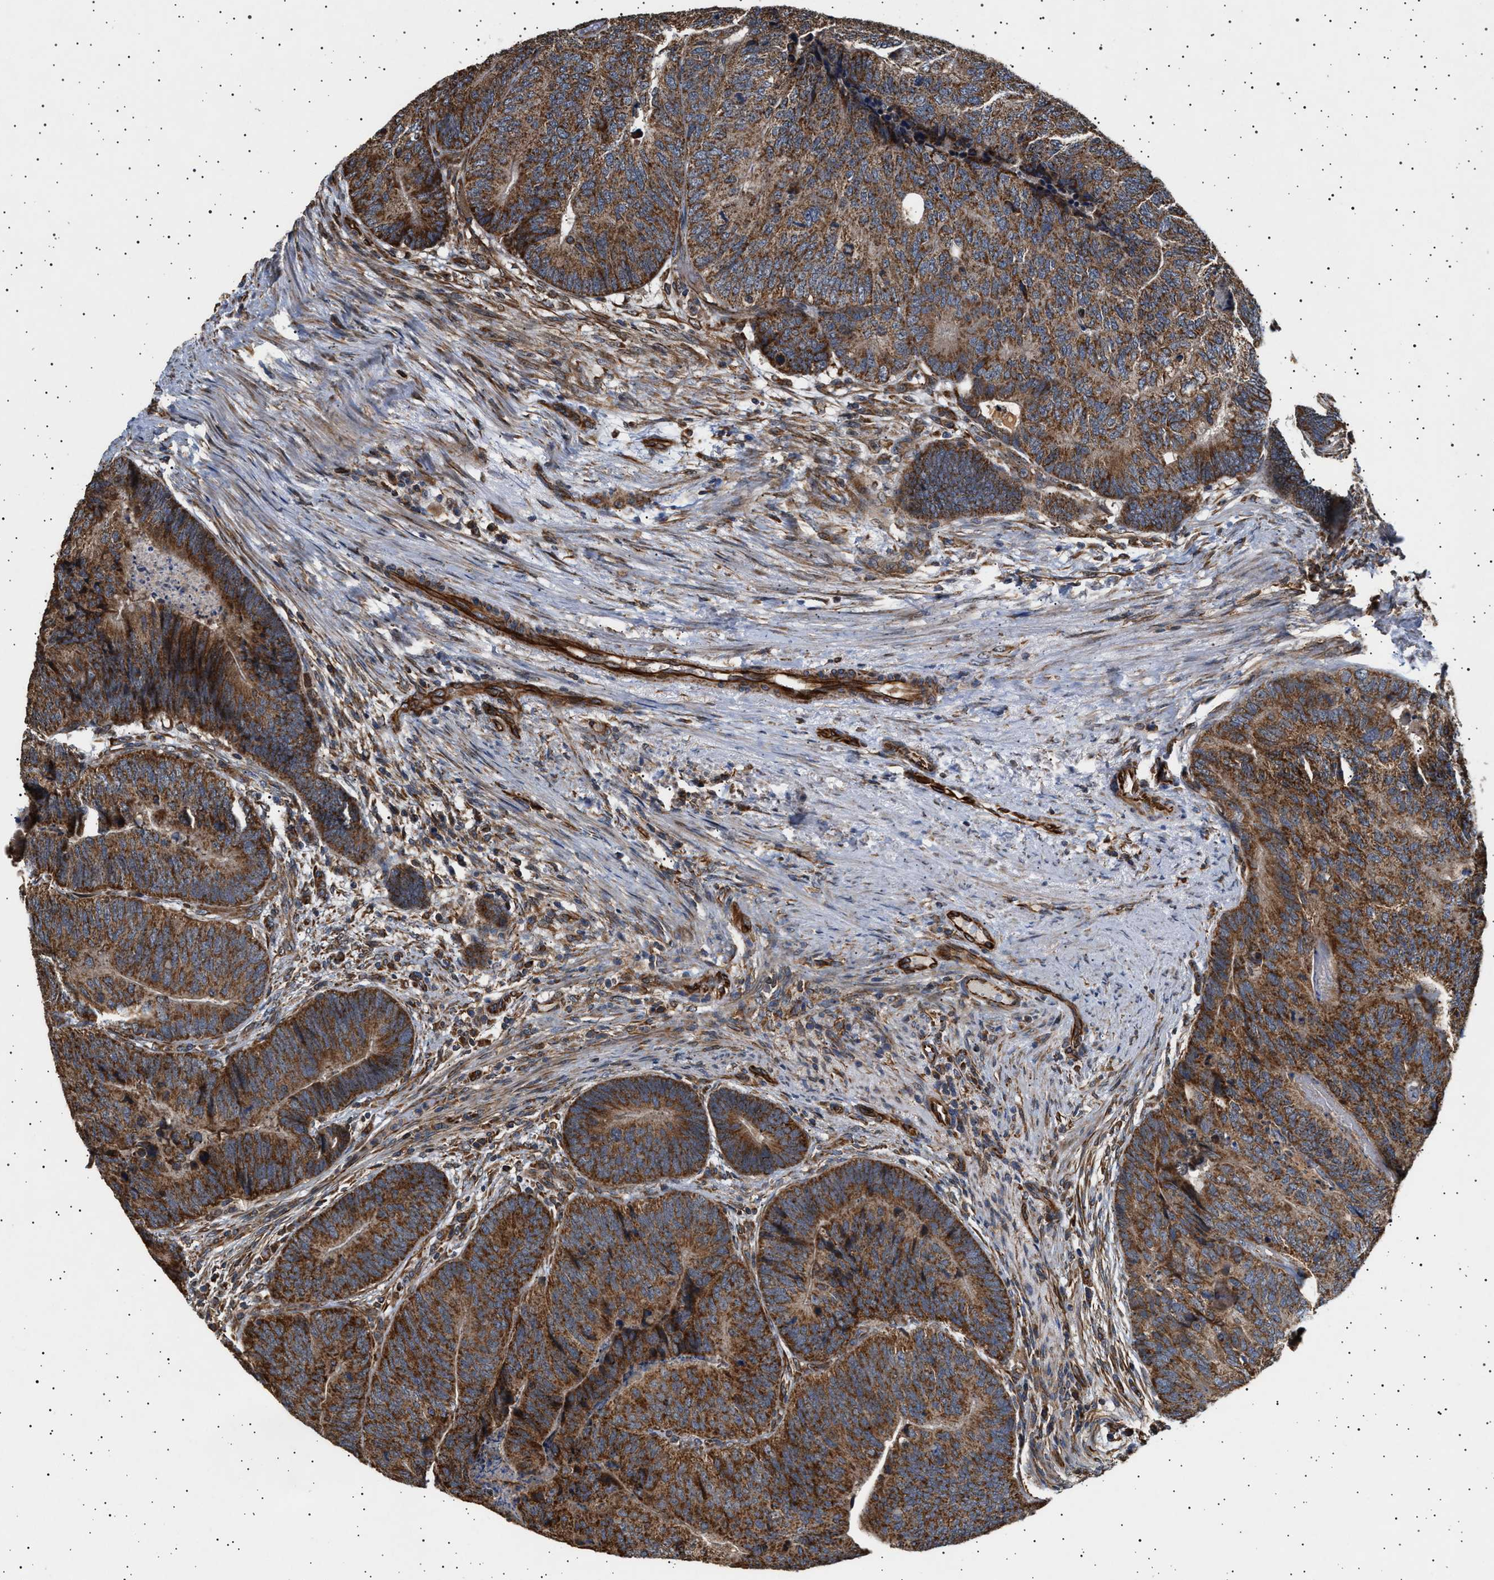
{"staining": {"intensity": "moderate", "quantity": ">75%", "location": "cytoplasmic/membranous"}, "tissue": "colorectal cancer", "cell_type": "Tumor cells", "image_type": "cancer", "snomed": [{"axis": "morphology", "description": "Adenocarcinoma, NOS"}, {"axis": "topography", "description": "Colon"}], "caption": "Protein staining of colorectal cancer (adenocarcinoma) tissue demonstrates moderate cytoplasmic/membranous positivity in about >75% of tumor cells.", "gene": "TRUB2", "patient": {"sex": "female", "age": 67}}